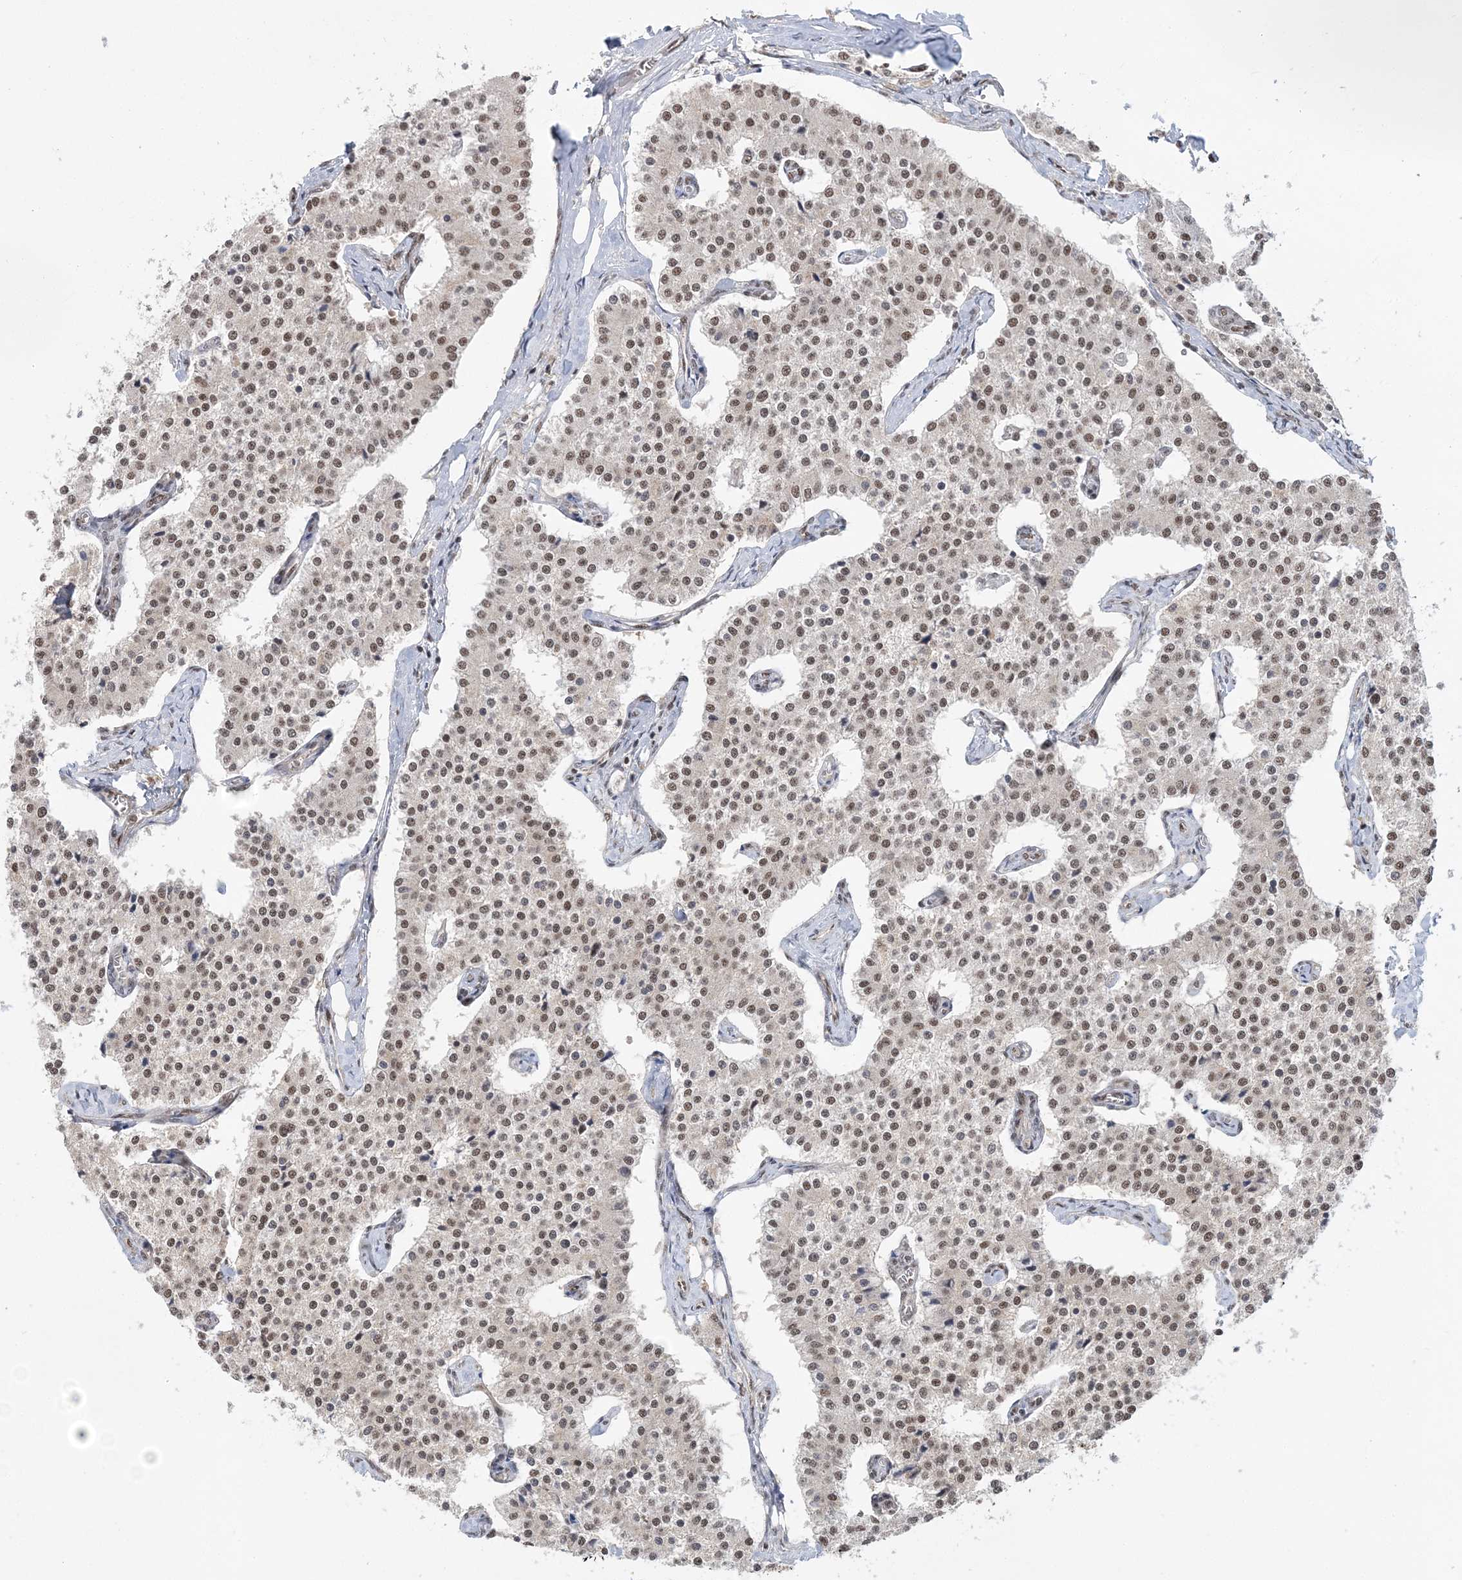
{"staining": {"intensity": "moderate", "quantity": ">75%", "location": "nuclear"}, "tissue": "carcinoid", "cell_type": "Tumor cells", "image_type": "cancer", "snomed": [{"axis": "morphology", "description": "Carcinoid, malignant, NOS"}, {"axis": "topography", "description": "Colon"}], "caption": "High-magnification brightfield microscopy of carcinoid (malignant) stained with DAB (3,3'-diaminobenzidine) (brown) and counterstained with hematoxylin (blue). tumor cells exhibit moderate nuclear positivity is seen in approximately>75% of cells.", "gene": "SEPHS1", "patient": {"sex": "female", "age": 52}}